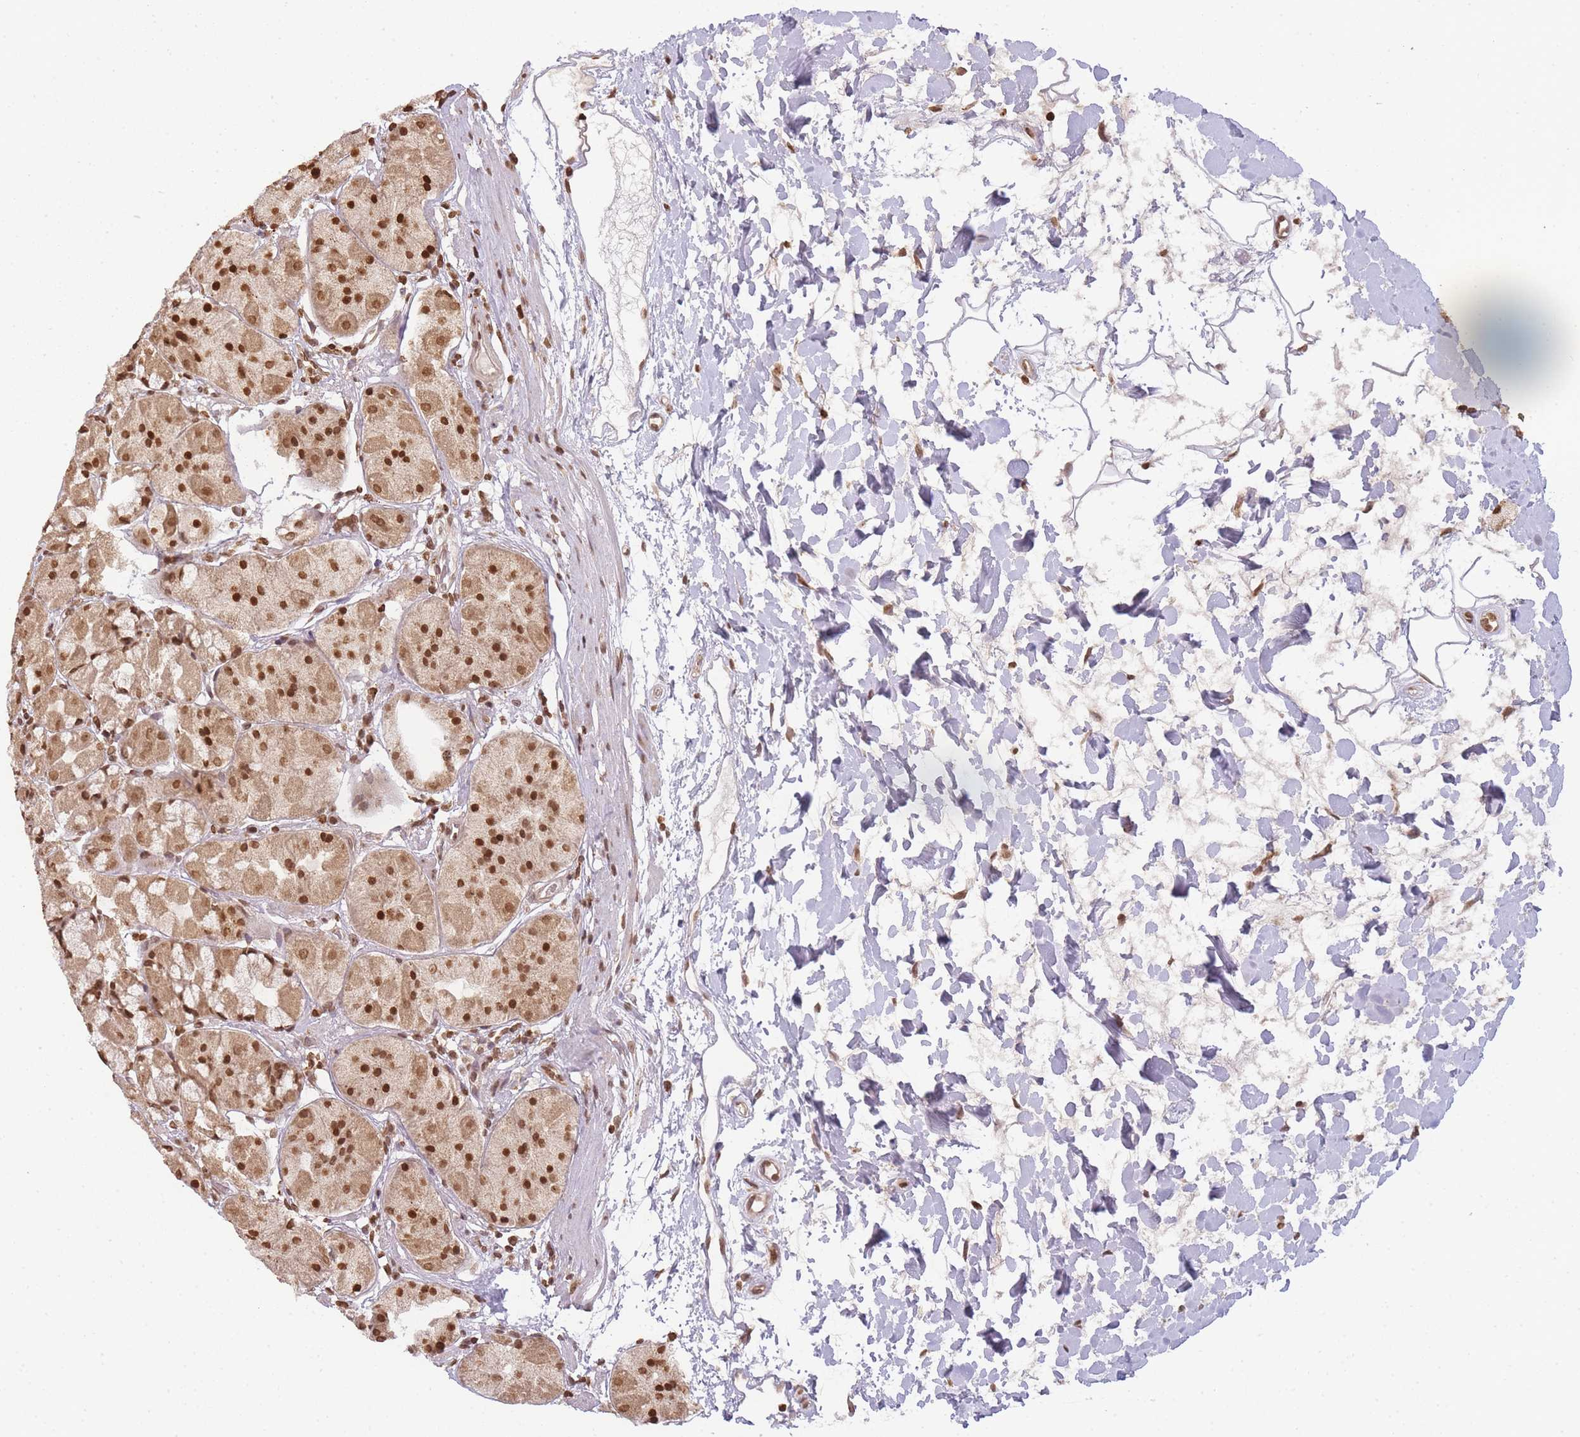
{"staining": {"intensity": "strong", "quantity": ">75%", "location": "nuclear"}, "tissue": "stomach", "cell_type": "Glandular cells", "image_type": "normal", "snomed": [{"axis": "morphology", "description": "Normal tissue, NOS"}, {"axis": "topography", "description": "Stomach"}], "caption": "High-power microscopy captured an immunohistochemistry (IHC) photomicrograph of benign stomach, revealing strong nuclear staining in approximately >75% of glandular cells. (DAB = brown stain, brightfield microscopy at high magnification).", "gene": "WWTR1", "patient": {"sex": "male", "age": 57}}